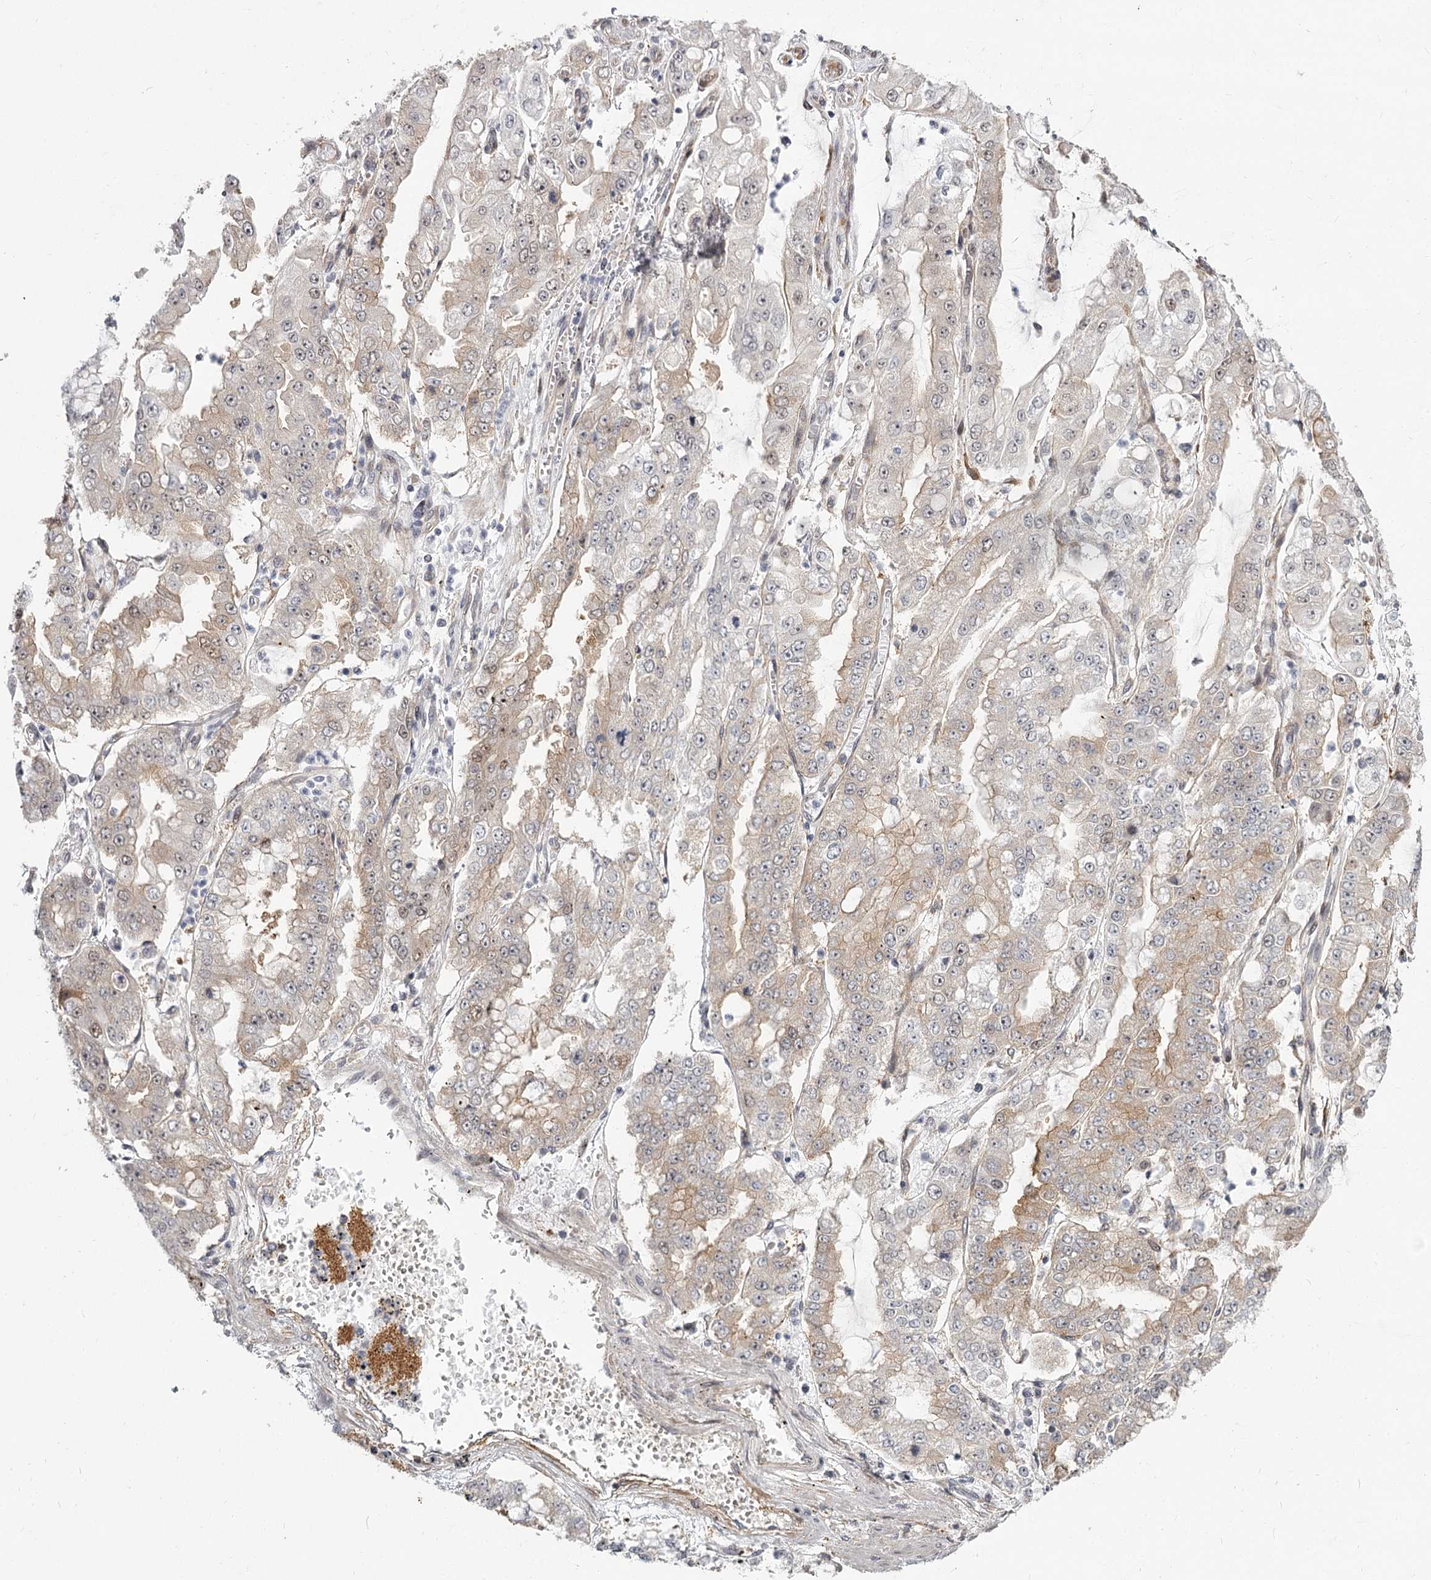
{"staining": {"intensity": "weak", "quantity": "<25%", "location": "cytoplasmic/membranous"}, "tissue": "stomach cancer", "cell_type": "Tumor cells", "image_type": "cancer", "snomed": [{"axis": "morphology", "description": "Adenocarcinoma, NOS"}, {"axis": "topography", "description": "Stomach"}], "caption": "Tumor cells show no significant positivity in stomach adenocarcinoma. The staining is performed using DAB brown chromogen with nuclei counter-stained in using hematoxylin.", "gene": "CCNG2", "patient": {"sex": "male", "age": 76}}